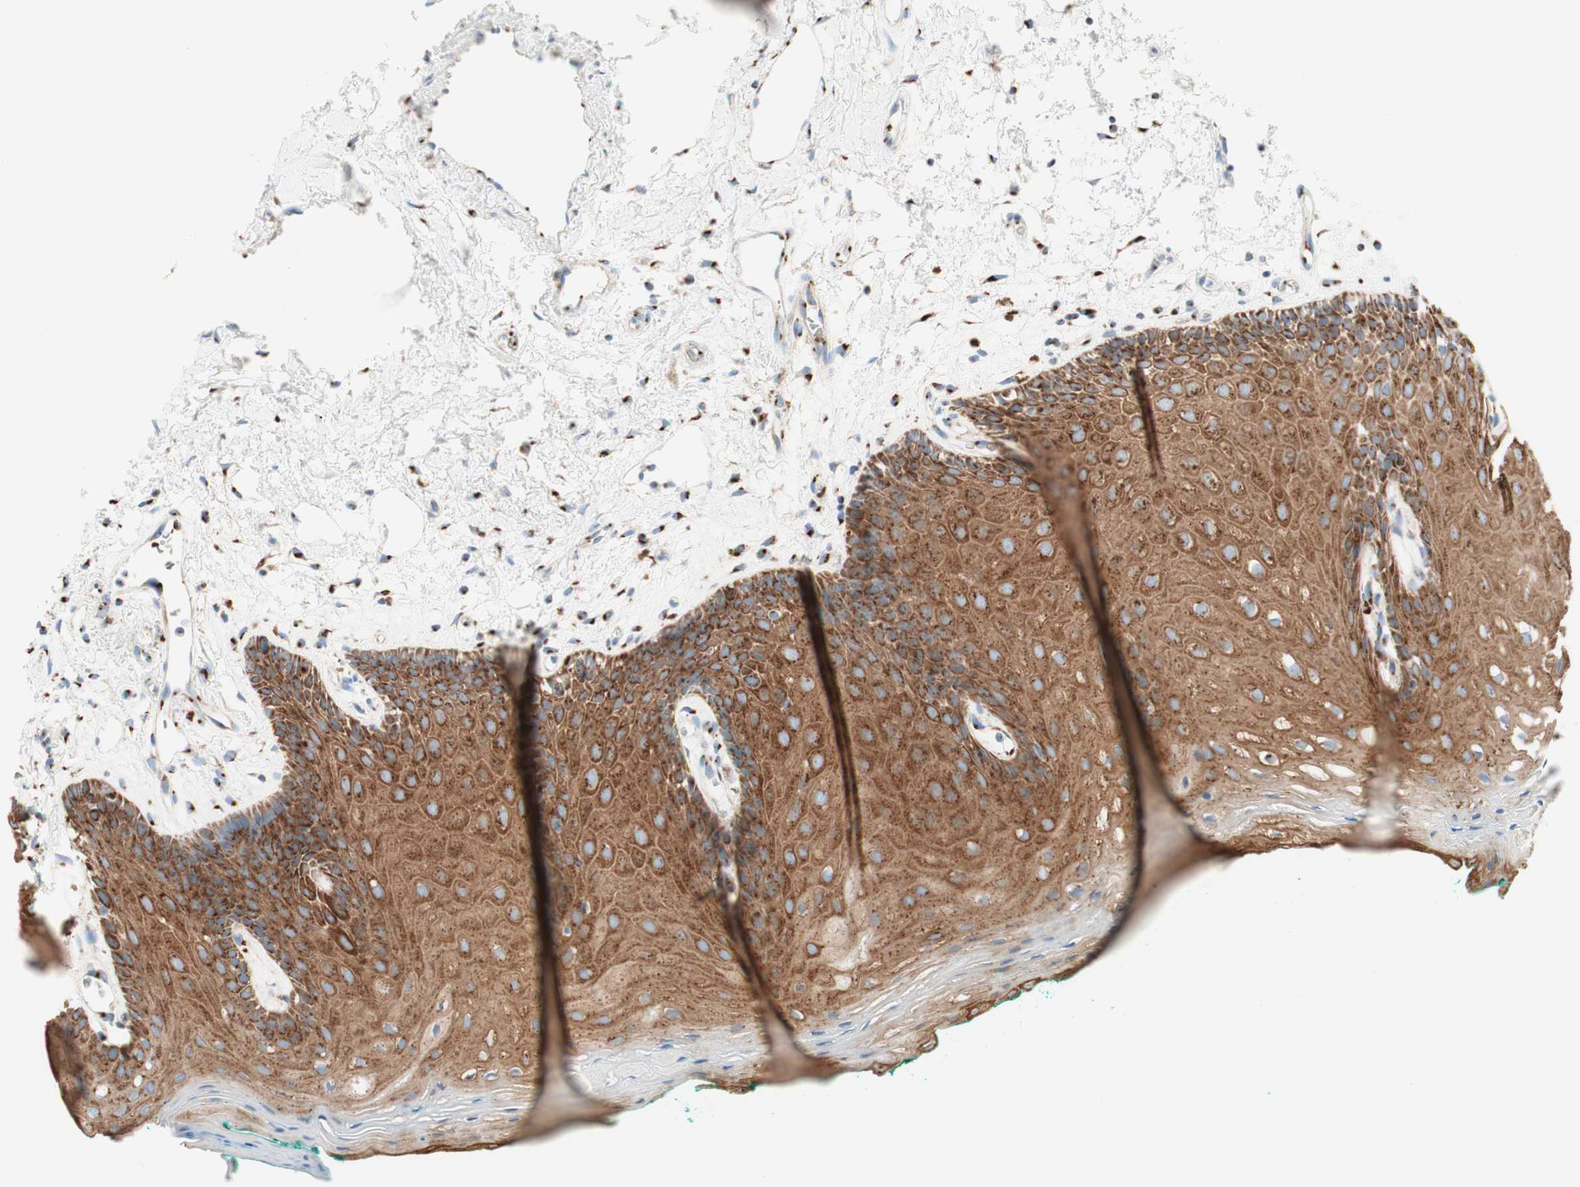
{"staining": {"intensity": "strong", "quantity": ">75%", "location": "cytoplasmic/membranous"}, "tissue": "oral mucosa", "cell_type": "Squamous epithelial cells", "image_type": "normal", "snomed": [{"axis": "morphology", "description": "Normal tissue, NOS"}, {"axis": "topography", "description": "Skeletal muscle"}, {"axis": "topography", "description": "Oral tissue"}, {"axis": "topography", "description": "Peripheral nerve tissue"}], "caption": "DAB (3,3'-diaminobenzidine) immunohistochemical staining of normal human oral mucosa demonstrates strong cytoplasmic/membranous protein positivity in about >75% of squamous epithelial cells.", "gene": "GOLGB1", "patient": {"sex": "female", "age": 84}}